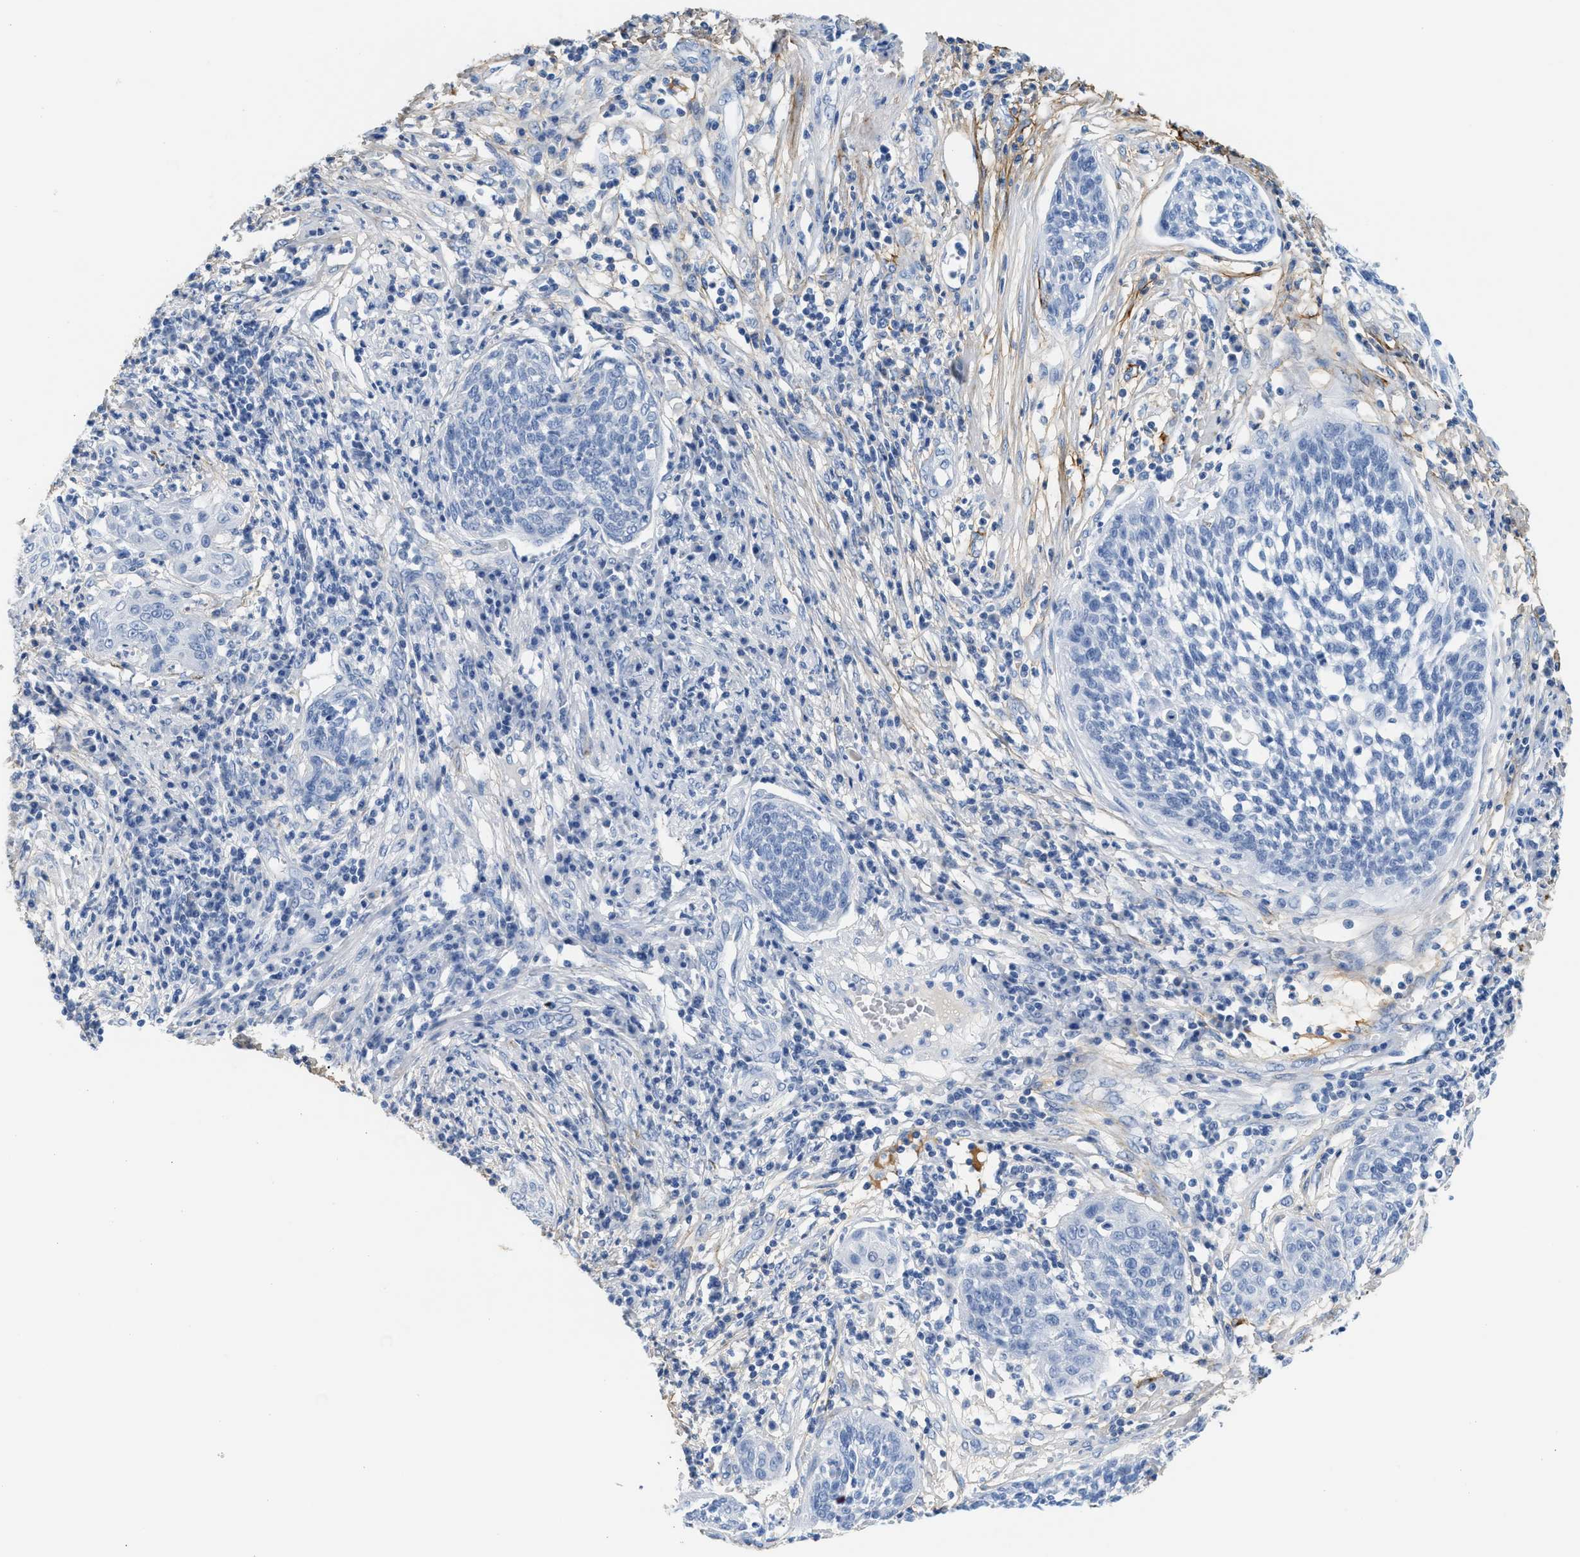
{"staining": {"intensity": "negative", "quantity": "none", "location": "none"}, "tissue": "cervical cancer", "cell_type": "Tumor cells", "image_type": "cancer", "snomed": [{"axis": "morphology", "description": "Squamous cell carcinoma, NOS"}, {"axis": "topography", "description": "Cervix"}], "caption": "Tumor cells show no significant protein expression in cervical cancer.", "gene": "TNR", "patient": {"sex": "female", "age": 34}}